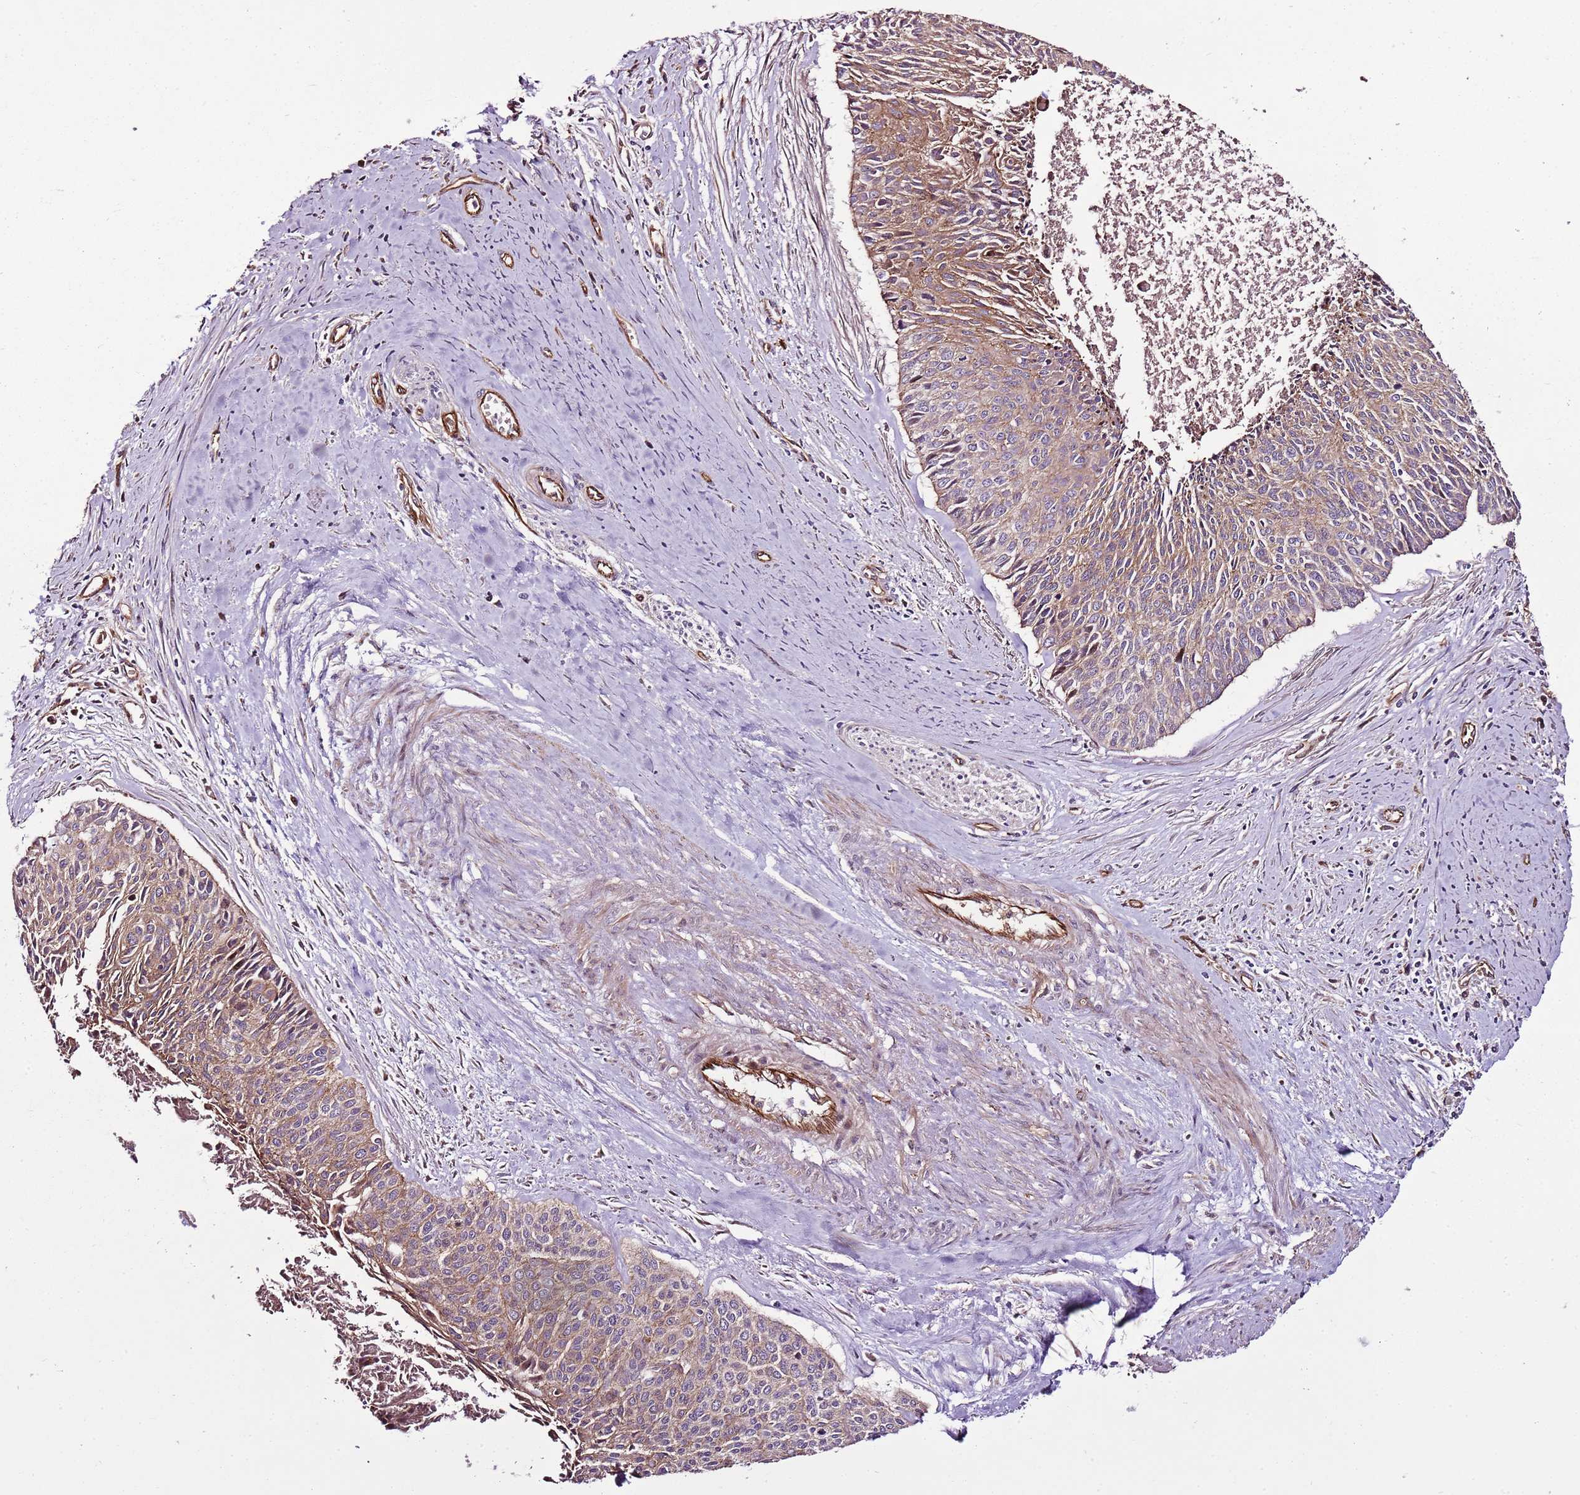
{"staining": {"intensity": "moderate", "quantity": ">75%", "location": "cytoplasmic/membranous"}, "tissue": "cervical cancer", "cell_type": "Tumor cells", "image_type": "cancer", "snomed": [{"axis": "morphology", "description": "Squamous cell carcinoma, NOS"}, {"axis": "topography", "description": "Cervix"}], "caption": "IHC photomicrograph of neoplastic tissue: human squamous cell carcinoma (cervical) stained using IHC reveals medium levels of moderate protein expression localized specifically in the cytoplasmic/membranous of tumor cells, appearing as a cytoplasmic/membranous brown color.", "gene": "ZNF827", "patient": {"sex": "female", "age": 55}}